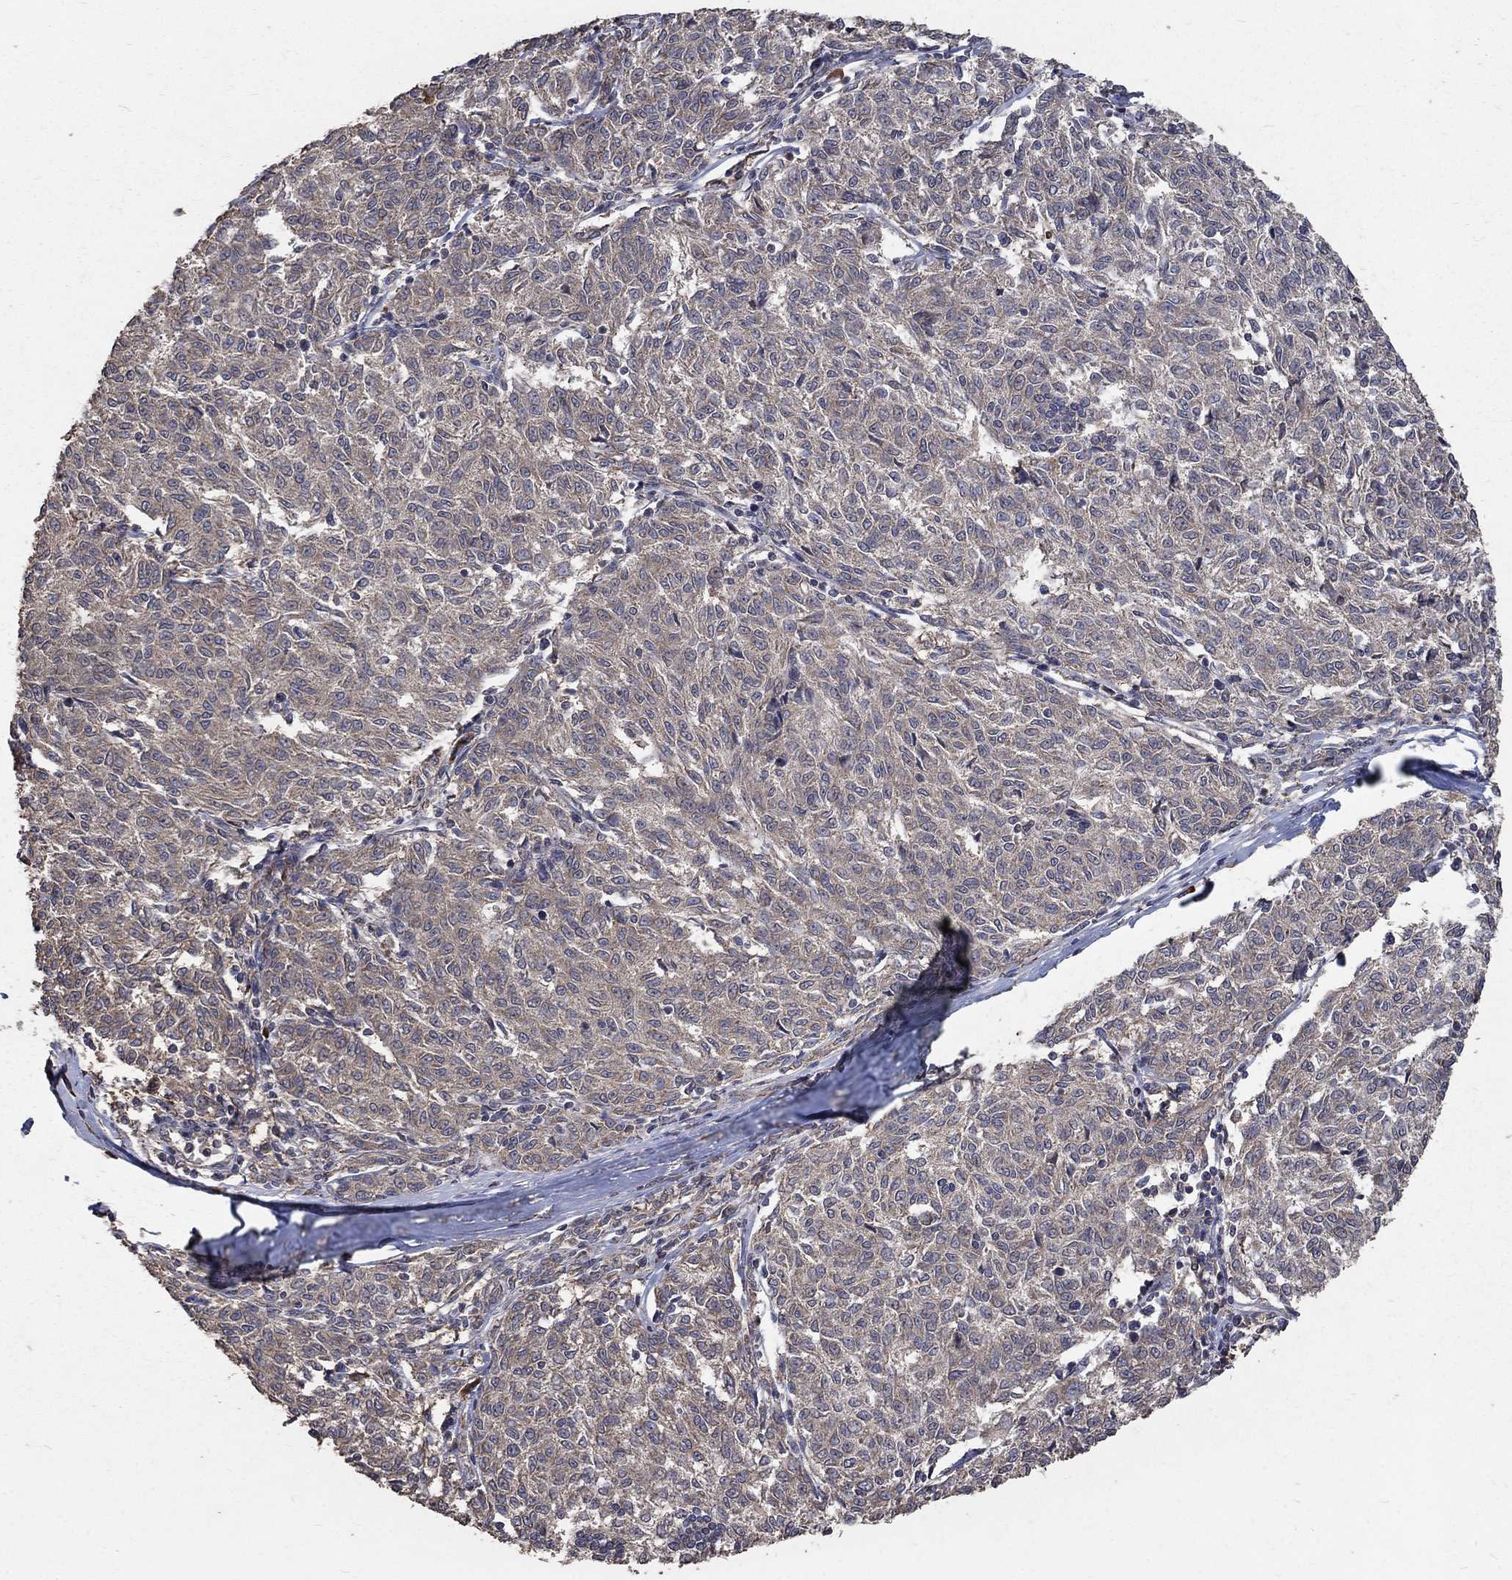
{"staining": {"intensity": "weak", "quantity": "25%-75%", "location": "cytoplasmic/membranous"}, "tissue": "melanoma", "cell_type": "Tumor cells", "image_type": "cancer", "snomed": [{"axis": "morphology", "description": "Malignant melanoma, NOS"}, {"axis": "topography", "description": "Skin"}], "caption": "Immunohistochemical staining of human malignant melanoma displays weak cytoplasmic/membranous protein expression in about 25%-75% of tumor cells.", "gene": "C17orf75", "patient": {"sex": "female", "age": 72}}